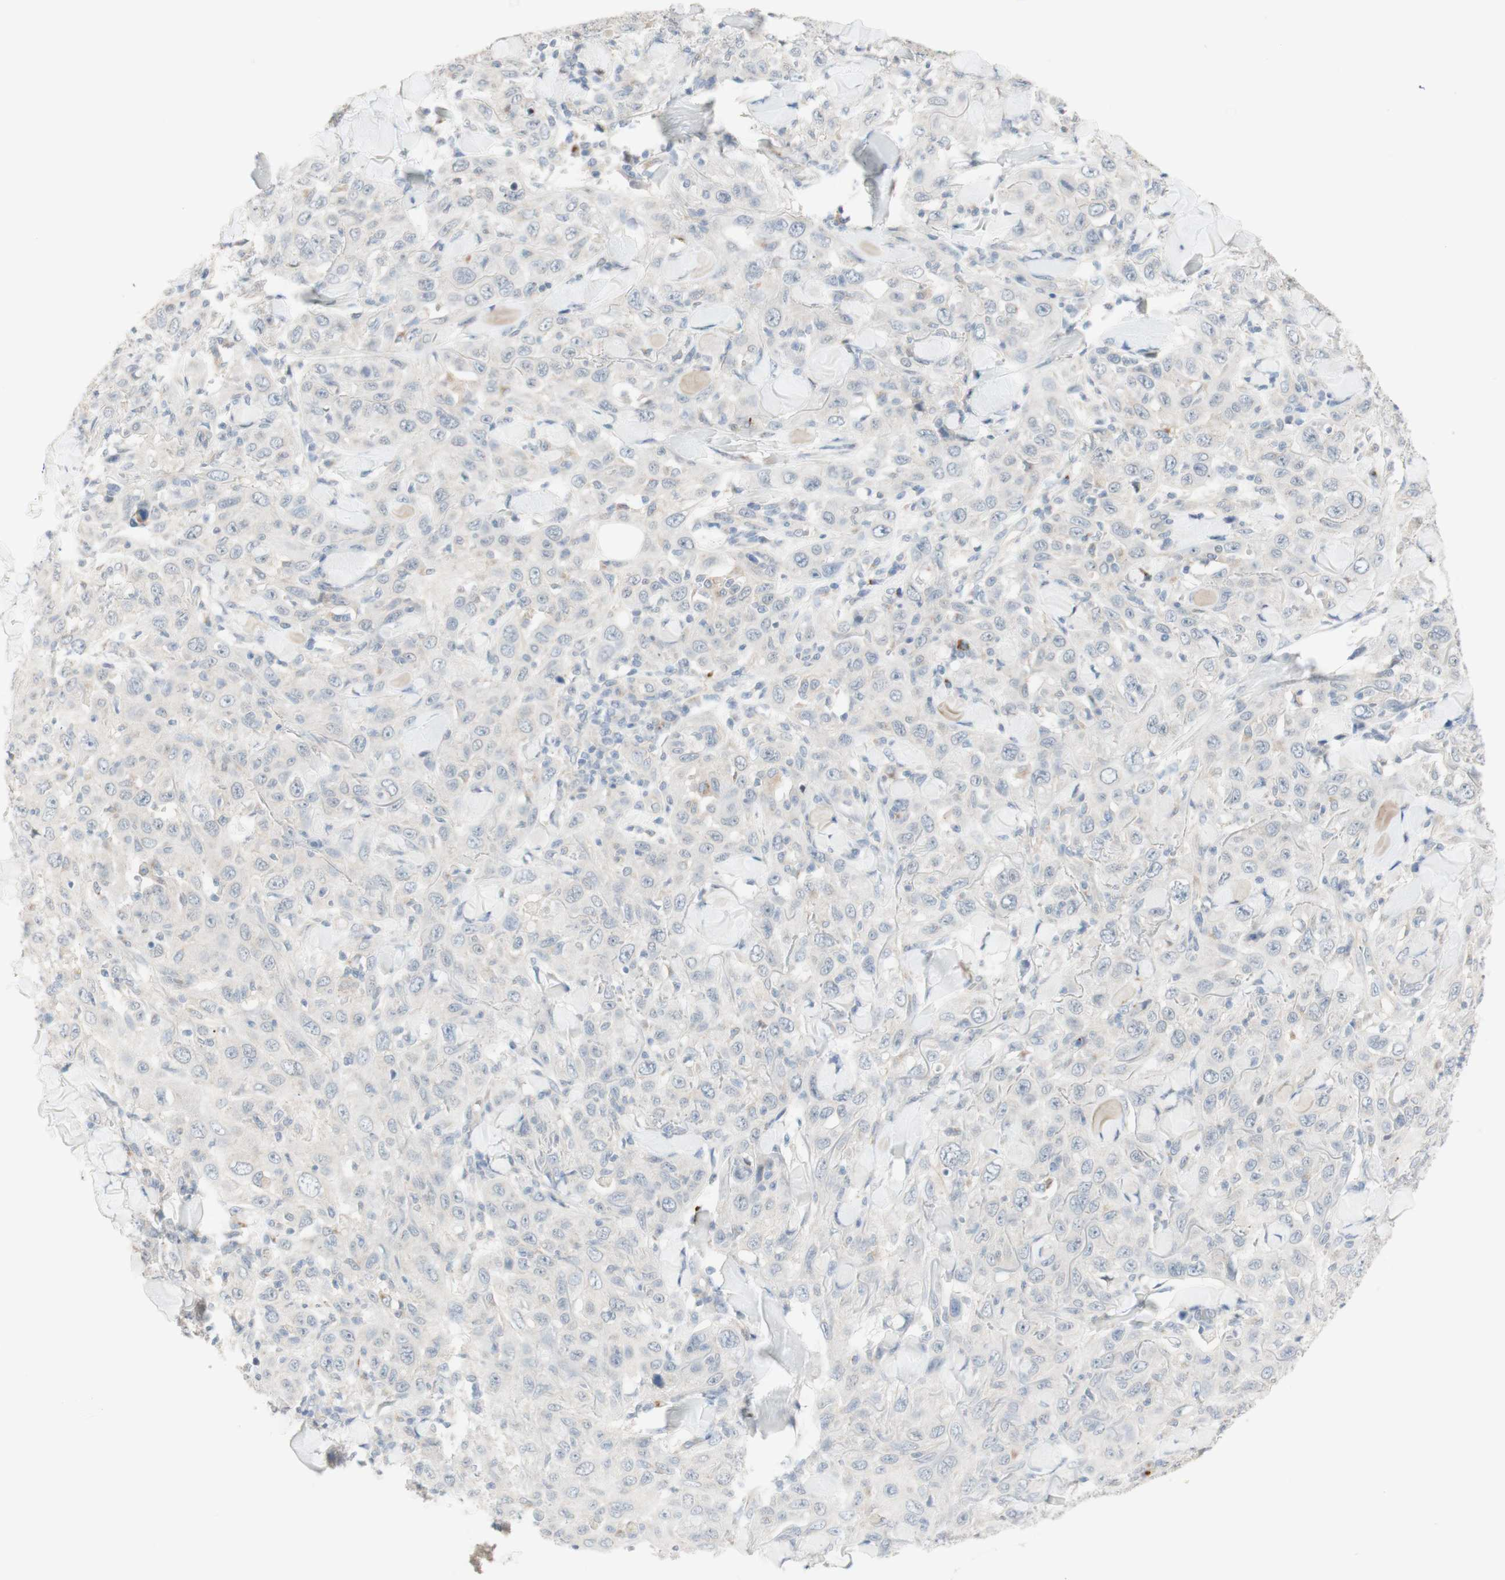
{"staining": {"intensity": "negative", "quantity": "none", "location": "none"}, "tissue": "skin cancer", "cell_type": "Tumor cells", "image_type": "cancer", "snomed": [{"axis": "morphology", "description": "Squamous cell carcinoma, NOS"}, {"axis": "topography", "description": "Skin"}], "caption": "DAB immunohistochemical staining of human skin cancer (squamous cell carcinoma) exhibits no significant positivity in tumor cells. The staining is performed using DAB brown chromogen with nuclei counter-stained in using hematoxylin.", "gene": "MANEA", "patient": {"sex": "female", "age": 88}}